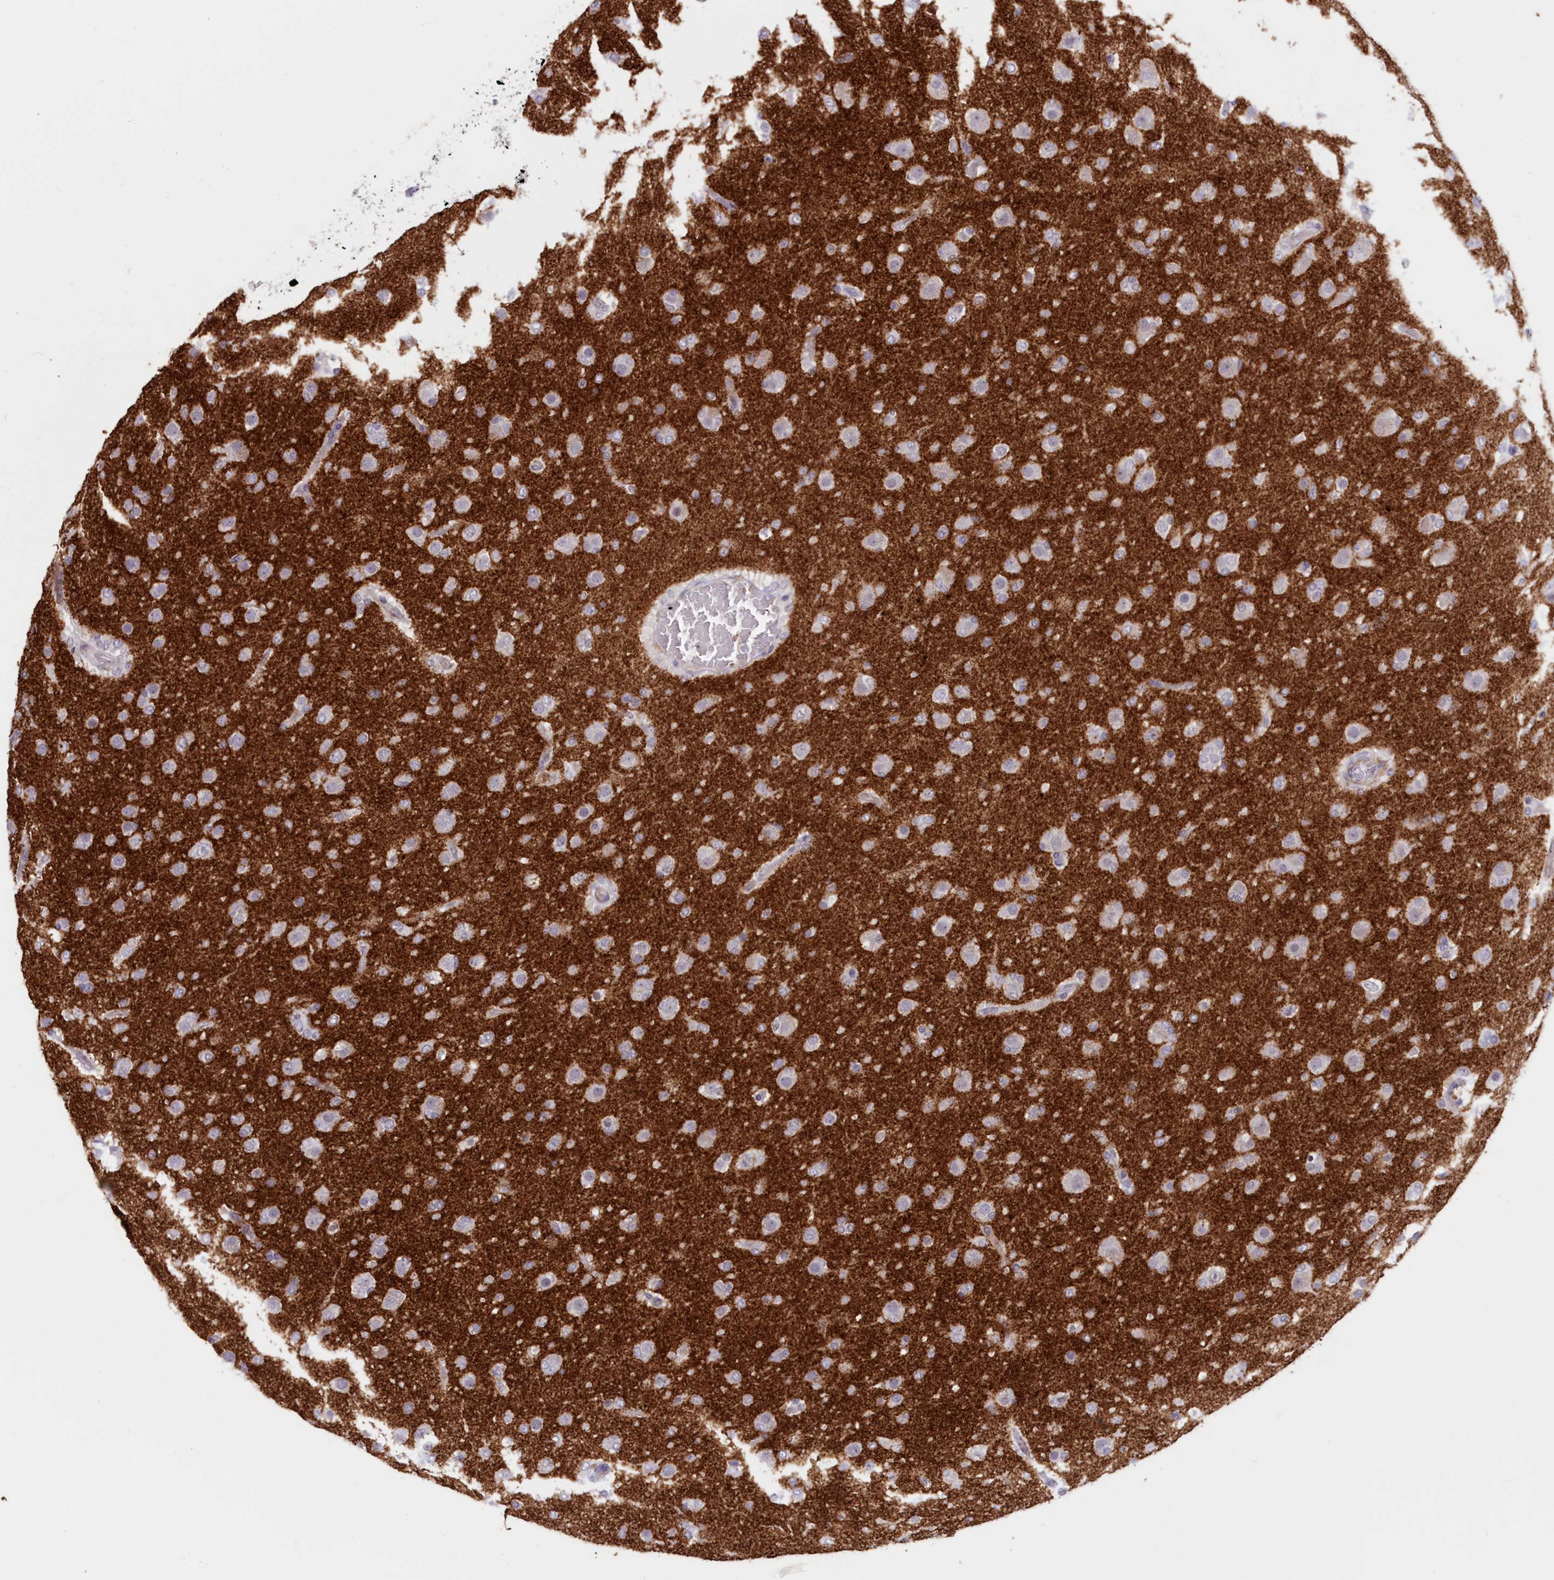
{"staining": {"intensity": "negative", "quantity": "none", "location": "none"}, "tissue": "glioma", "cell_type": "Tumor cells", "image_type": "cancer", "snomed": [{"axis": "morphology", "description": "Glioma, malignant, Low grade"}, {"axis": "topography", "description": "Brain"}], "caption": "The immunohistochemistry (IHC) histopathology image has no significant staining in tumor cells of glioma tissue. Brightfield microscopy of immunohistochemistry stained with DAB (brown) and hematoxylin (blue), captured at high magnification.", "gene": "SNED1", "patient": {"sex": "male", "age": 65}}